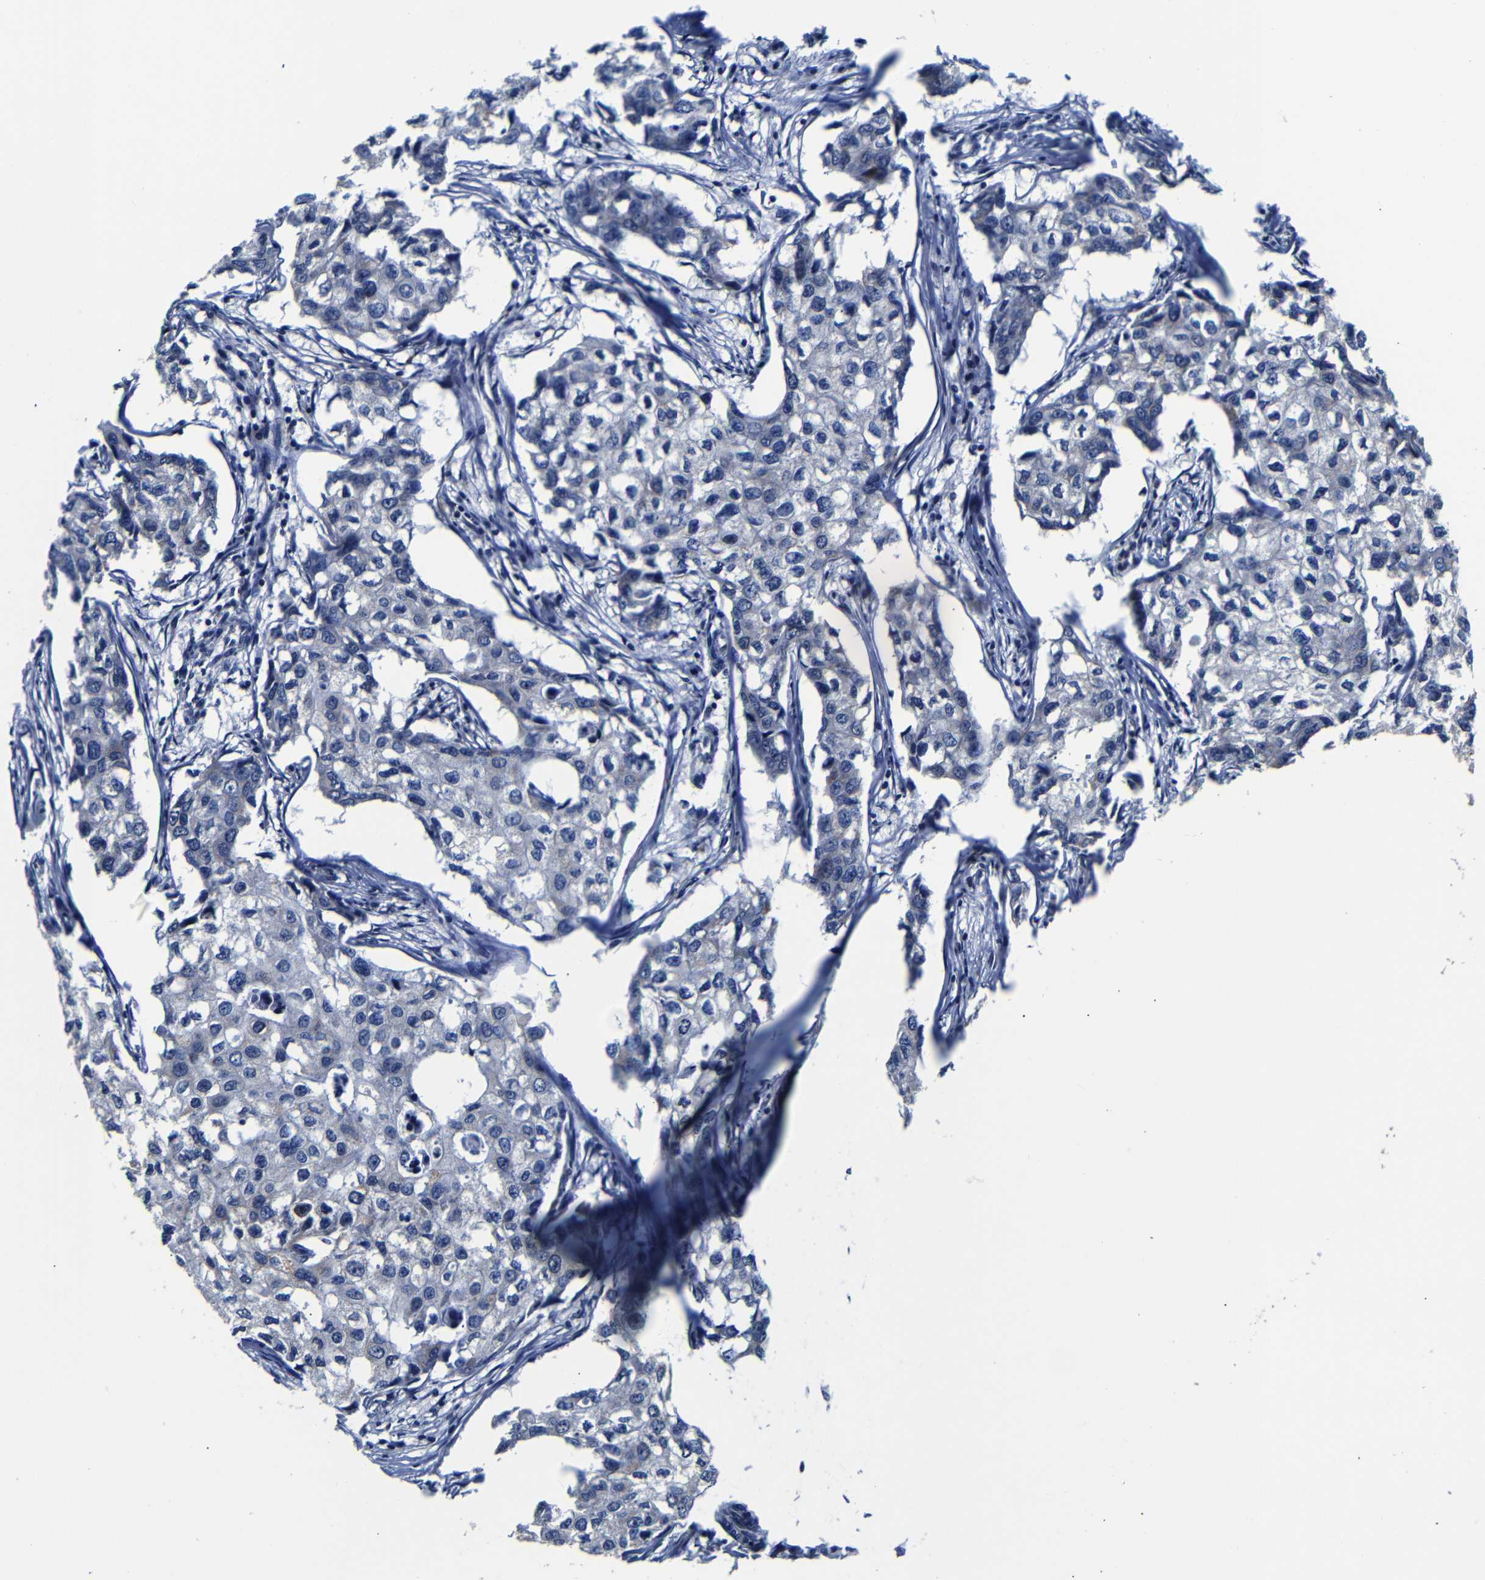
{"staining": {"intensity": "moderate", "quantity": "25%-75%", "location": "cytoplasmic/membranous"}, "tissue": "breast cancer", "cell_type": "Tumor cells", "image_type": "cancer", "snomed": [{"axis": "morphology", "description": "Duct carcinoma"}, {"axis": "topography", "description": "Breast"}], "caption": "An image showing moderate cytoplasmic/membranous staining in approximately 25%-75% of tumor cells in invasive ductal carcinoma (breast), as visualized by brown immunohistochemical staining.", "gene": "DEPP1", "patient": {"sex": "female", "age": 27}}